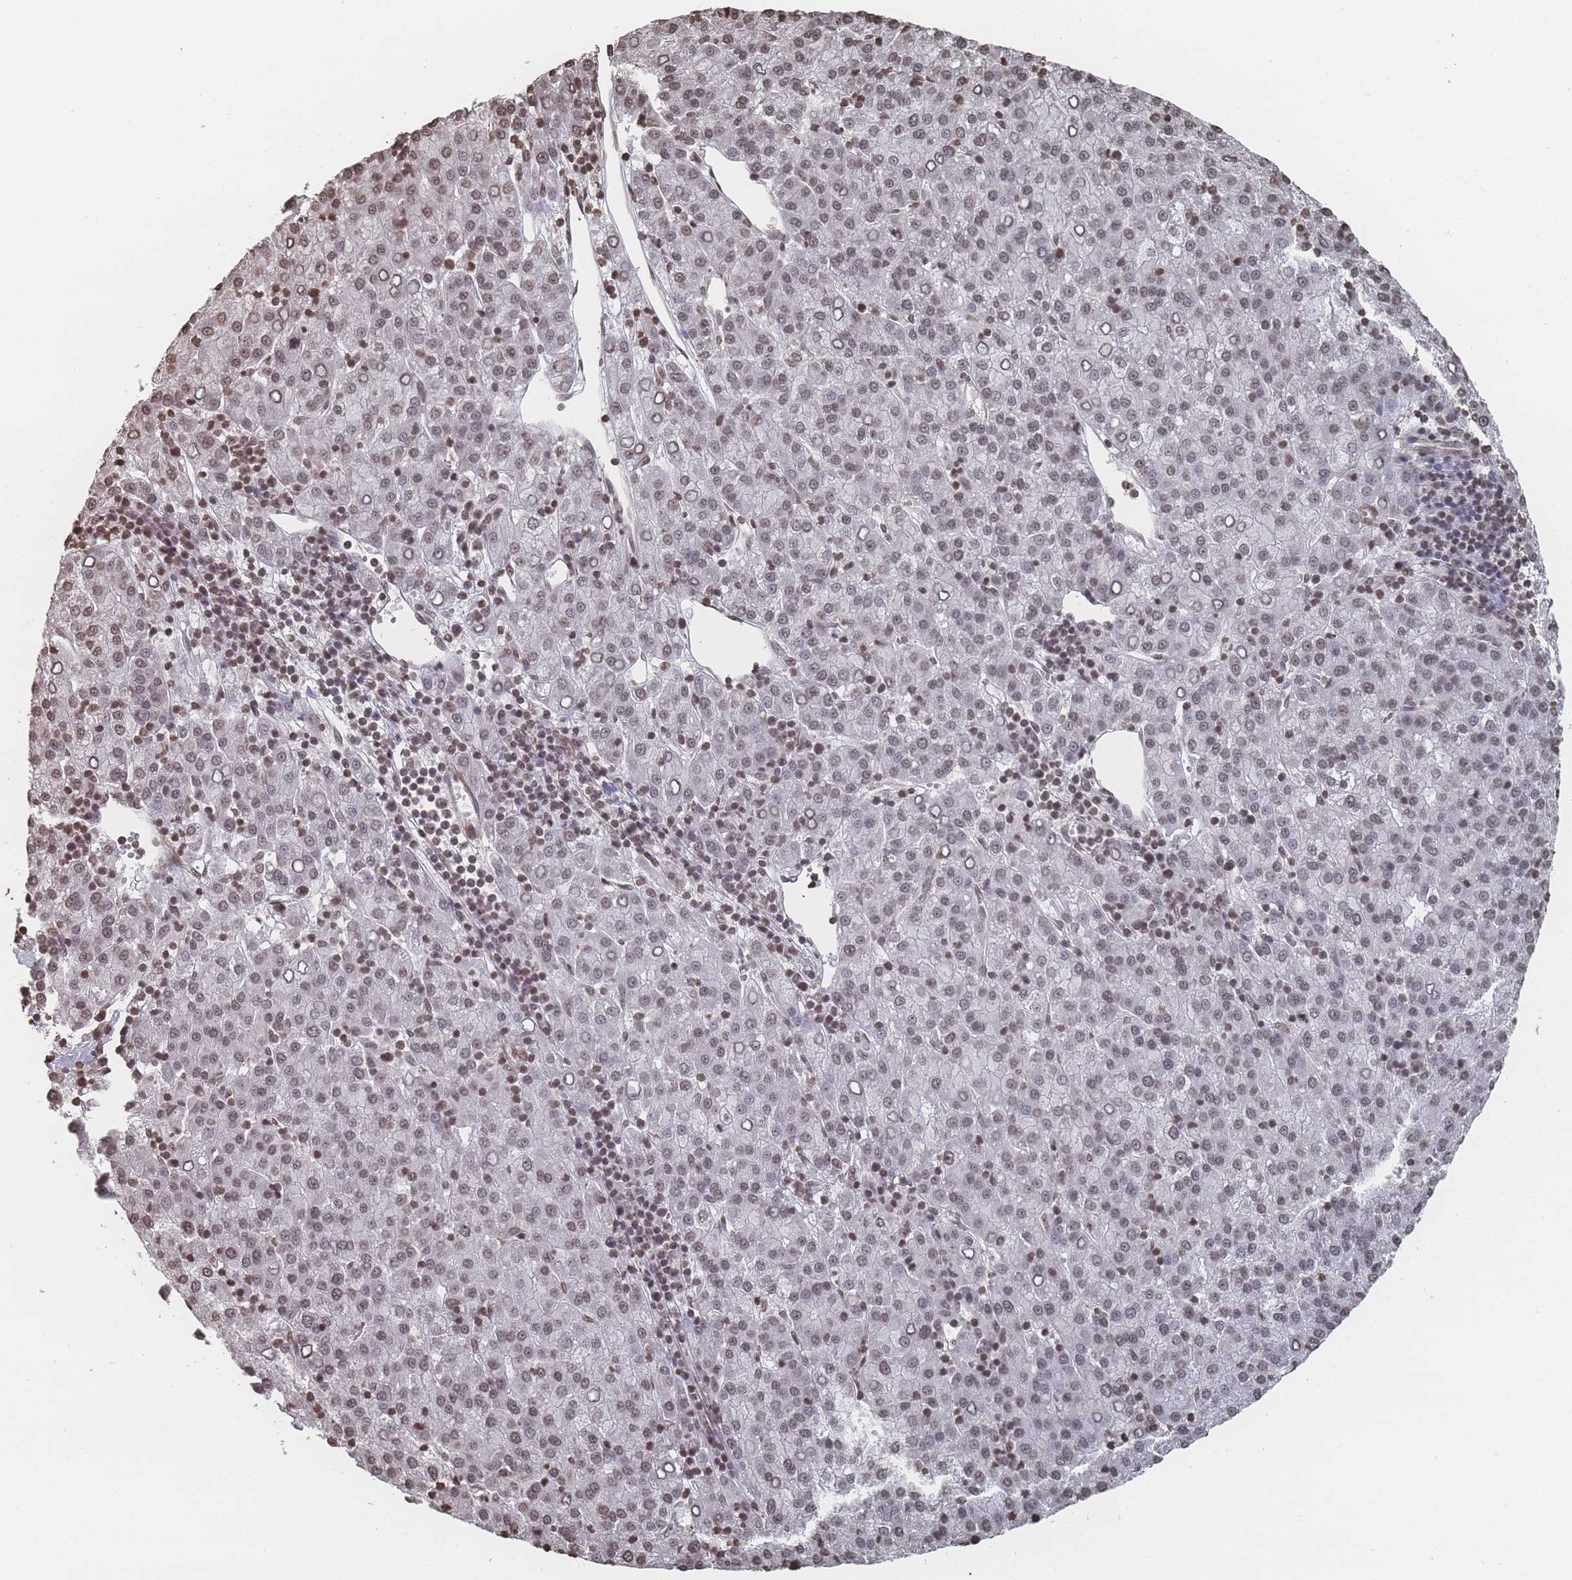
{"staining": {"intensity": "weak", "quantity": "25%-75%", "location": "nuclear"}, "tissue": "liver cancer", "cell_type": "Tumor cells", "image_type": "cancer", "snomed": [{"axis": "morphology", "description": "Carcinoma, Hepatocellular, NOS"}, {"axis": "topography", "description": "Liver"}], "caption": "IHC (DAB (3,3'-diaminobenzidine)) staining of human liver hepatocellular carcinoma reveals weak nuclear protein staining in approximately 25%-75% of tumor cells.", "gene": "PLEKHG5", "patient": {"sex": "female", "age": 58}}